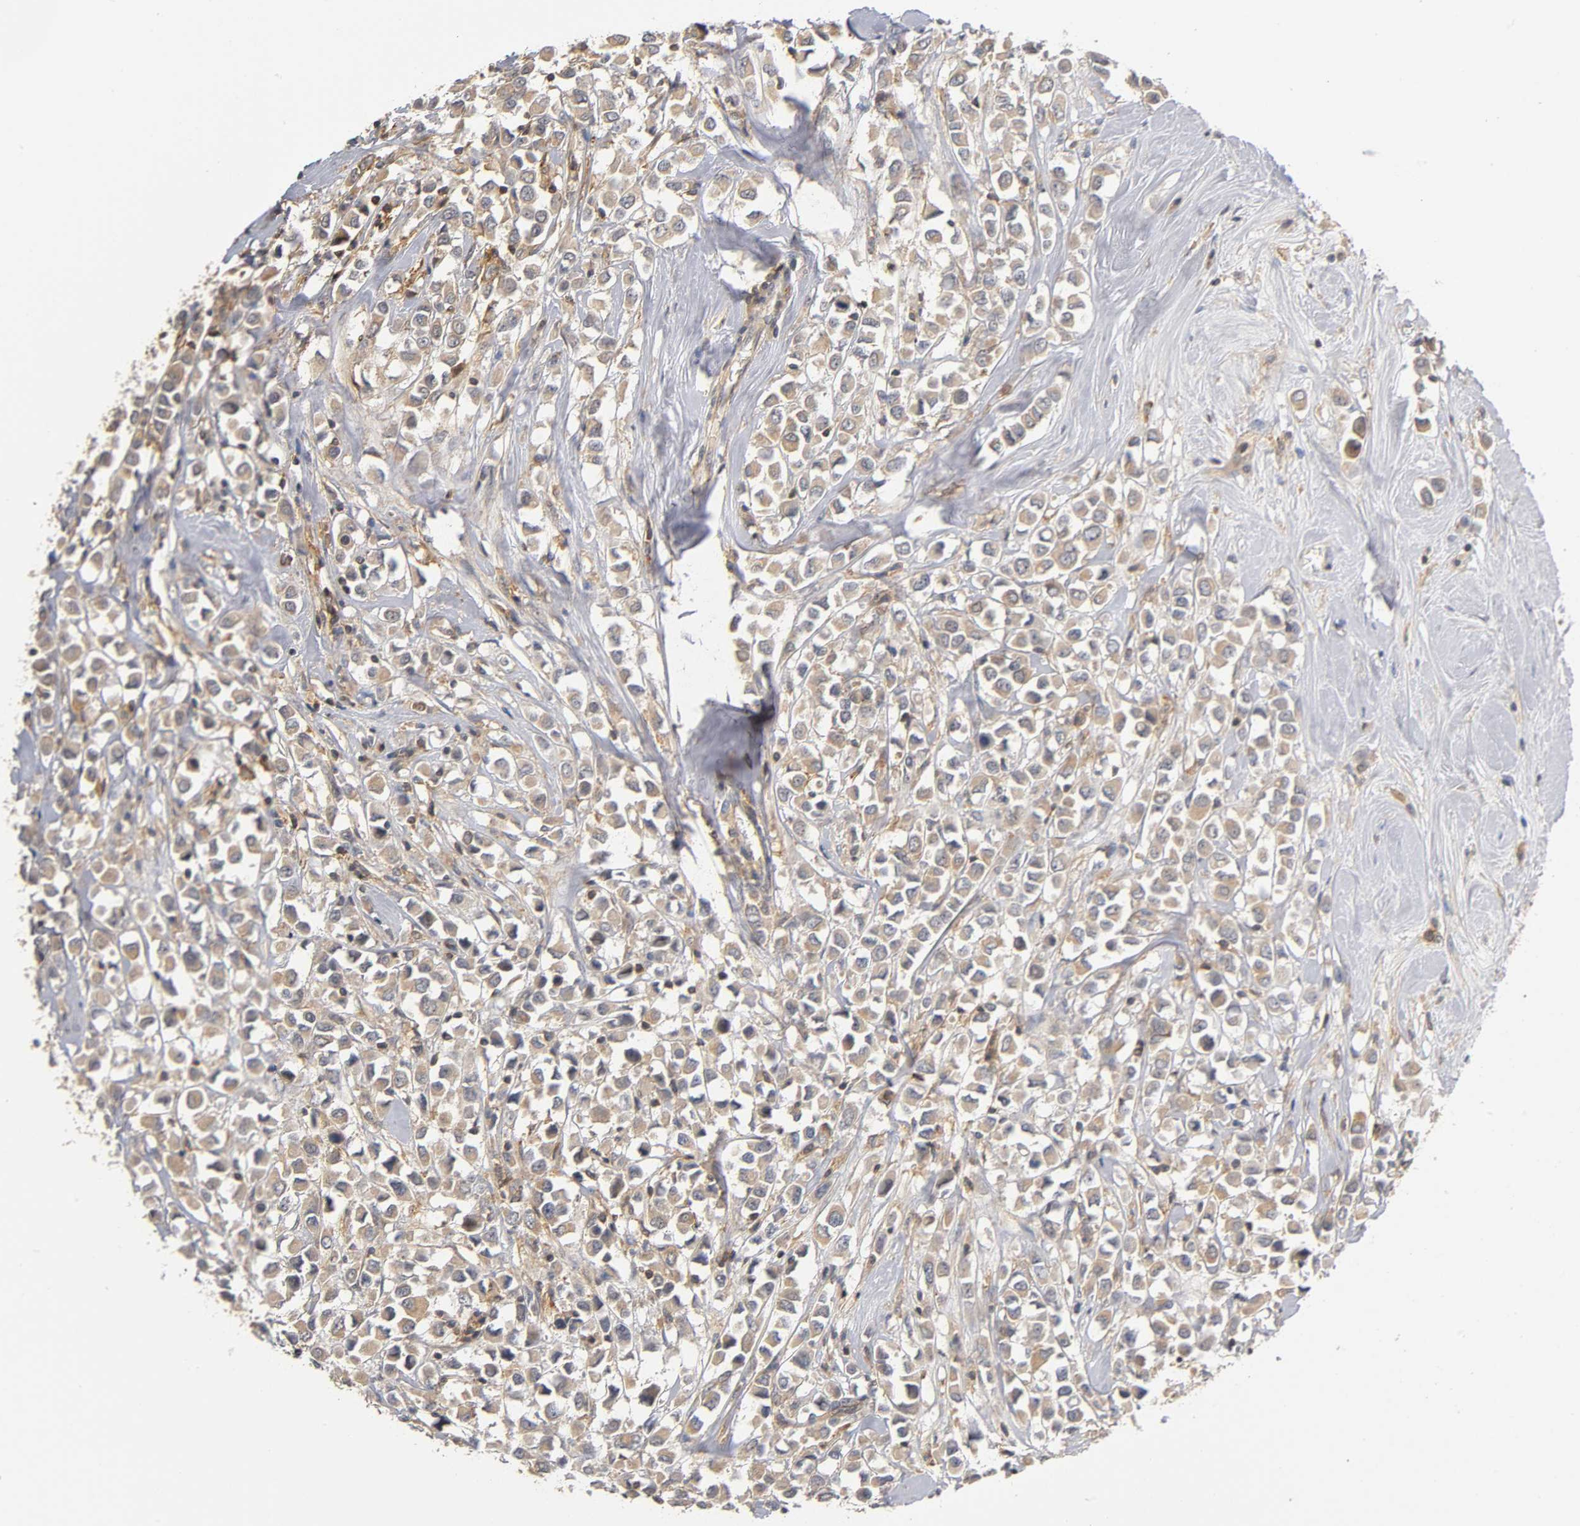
{"staining": {"intensity": "moderate", "quantity": ">75%", "location": "cytoplasmic/membranous"}, "tissue": "breast cancer", "cell_type": "Tumor cells", "image_type": "cancer", "snomed": [{"axis": "morphology", "description": "Duct carcinoma"}, {"axis": "topography", "description": "Breast"}], "caption": "Infiltrating ductal carcinoma (breast) stained with DAB (3,3'-diaminobenzidine) IHC reveals medium levels of moderate cytoplasmic/membranous expression in about >75% of tumor cells. (DAB IHC with brightfield microscopy, high magnification).", "gene": "ACTR2", "patient": {"sex": "female", "age": 61}}